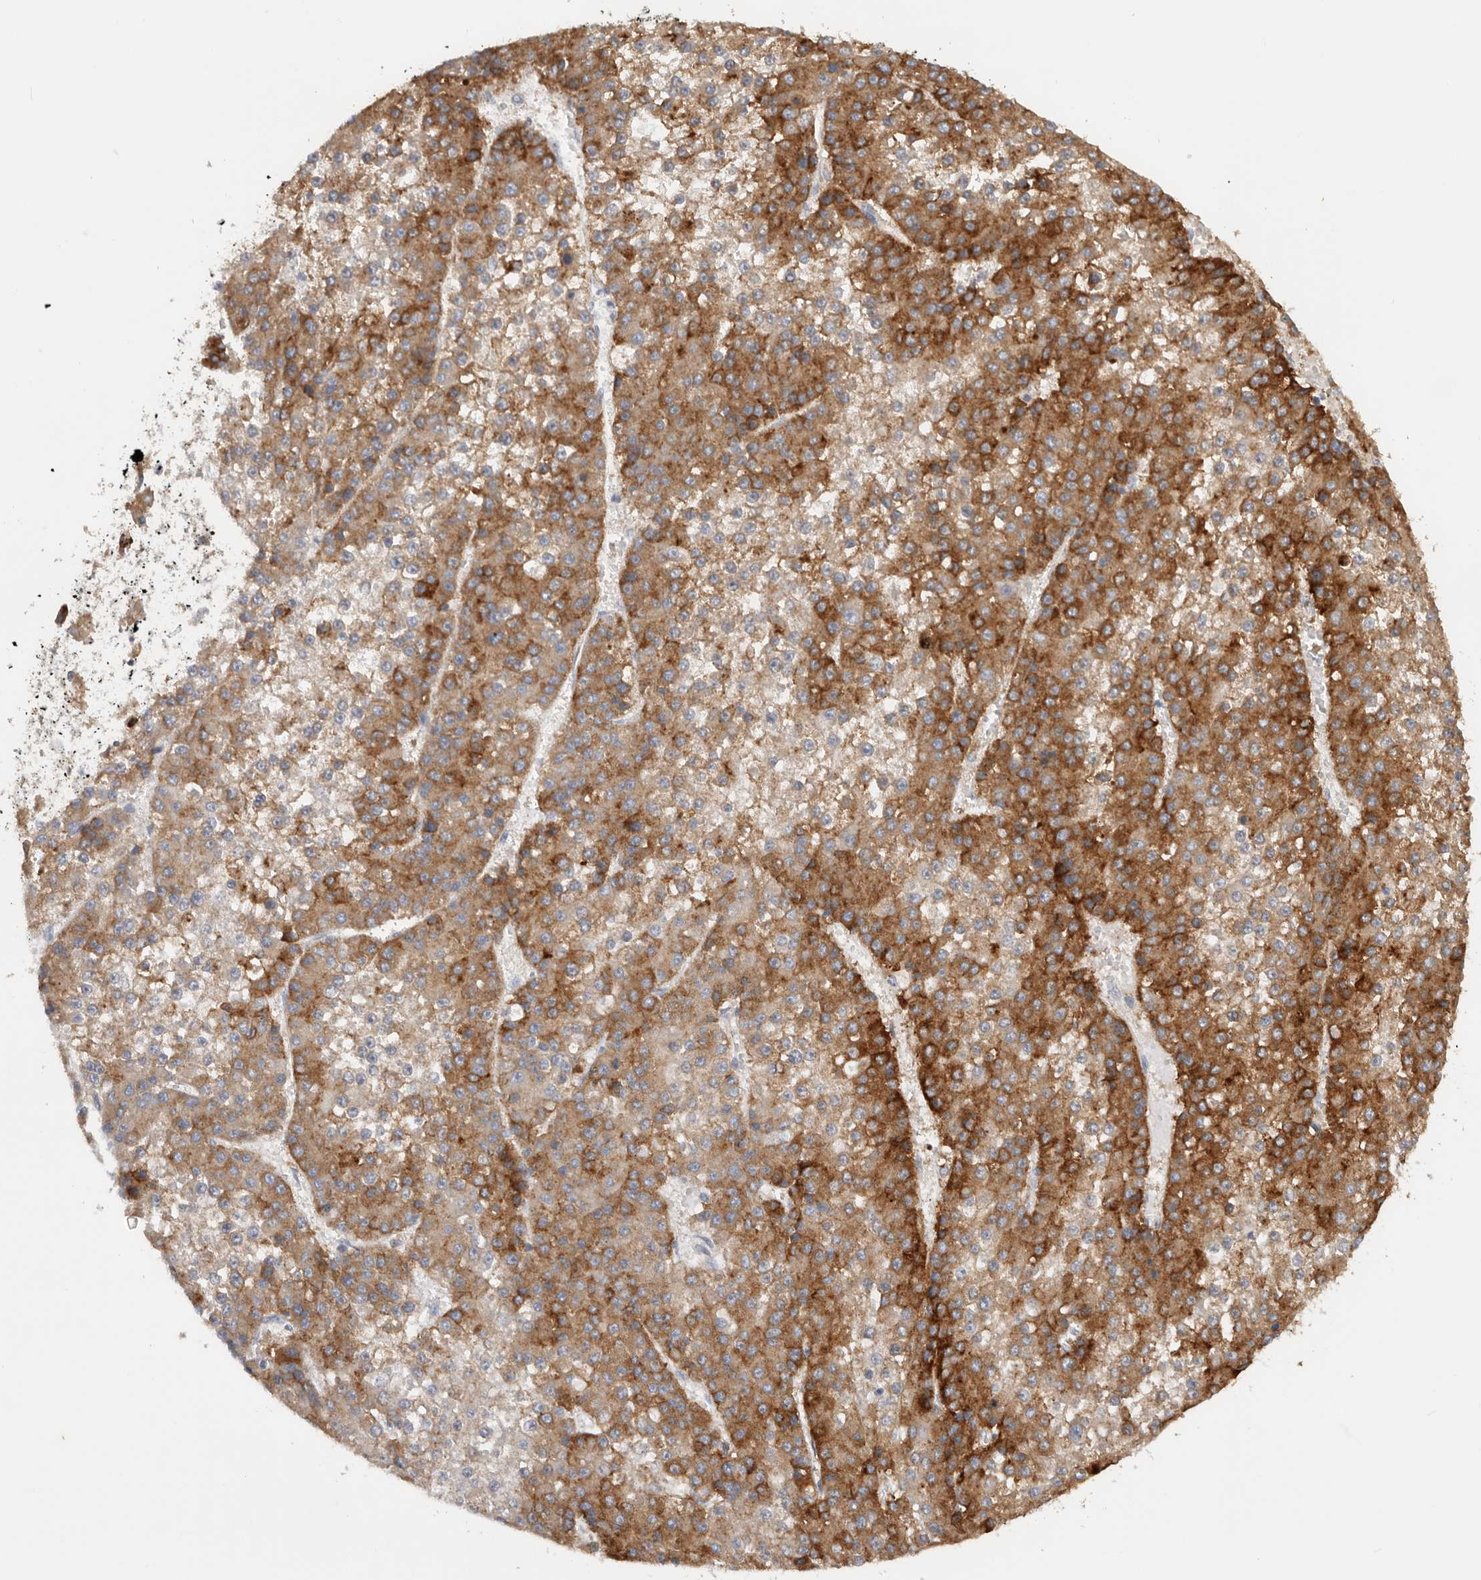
{"staining": {"intensity": "moderate", "quantity": ">75%", "location": "cytoplasmic/membranous"}, "tissue": "liver cancer", "cell_type": "Tumor cells", "image_type": "cancer", "snomed": [{"axis": "morphology", "description": "Carcinoma, Hepatocellular, NOS"}, {"axis": "topography", "description": "Liver"}], "caption": "Liver cancer stained for a protein displays moderate cytoplasmic/membranous positivity in tumor cells. (brown staining indicates protein expression, while blue staining denotes nuclei).", "gene": "TFRC", "patient": {"sex": "female", "age": 73}}